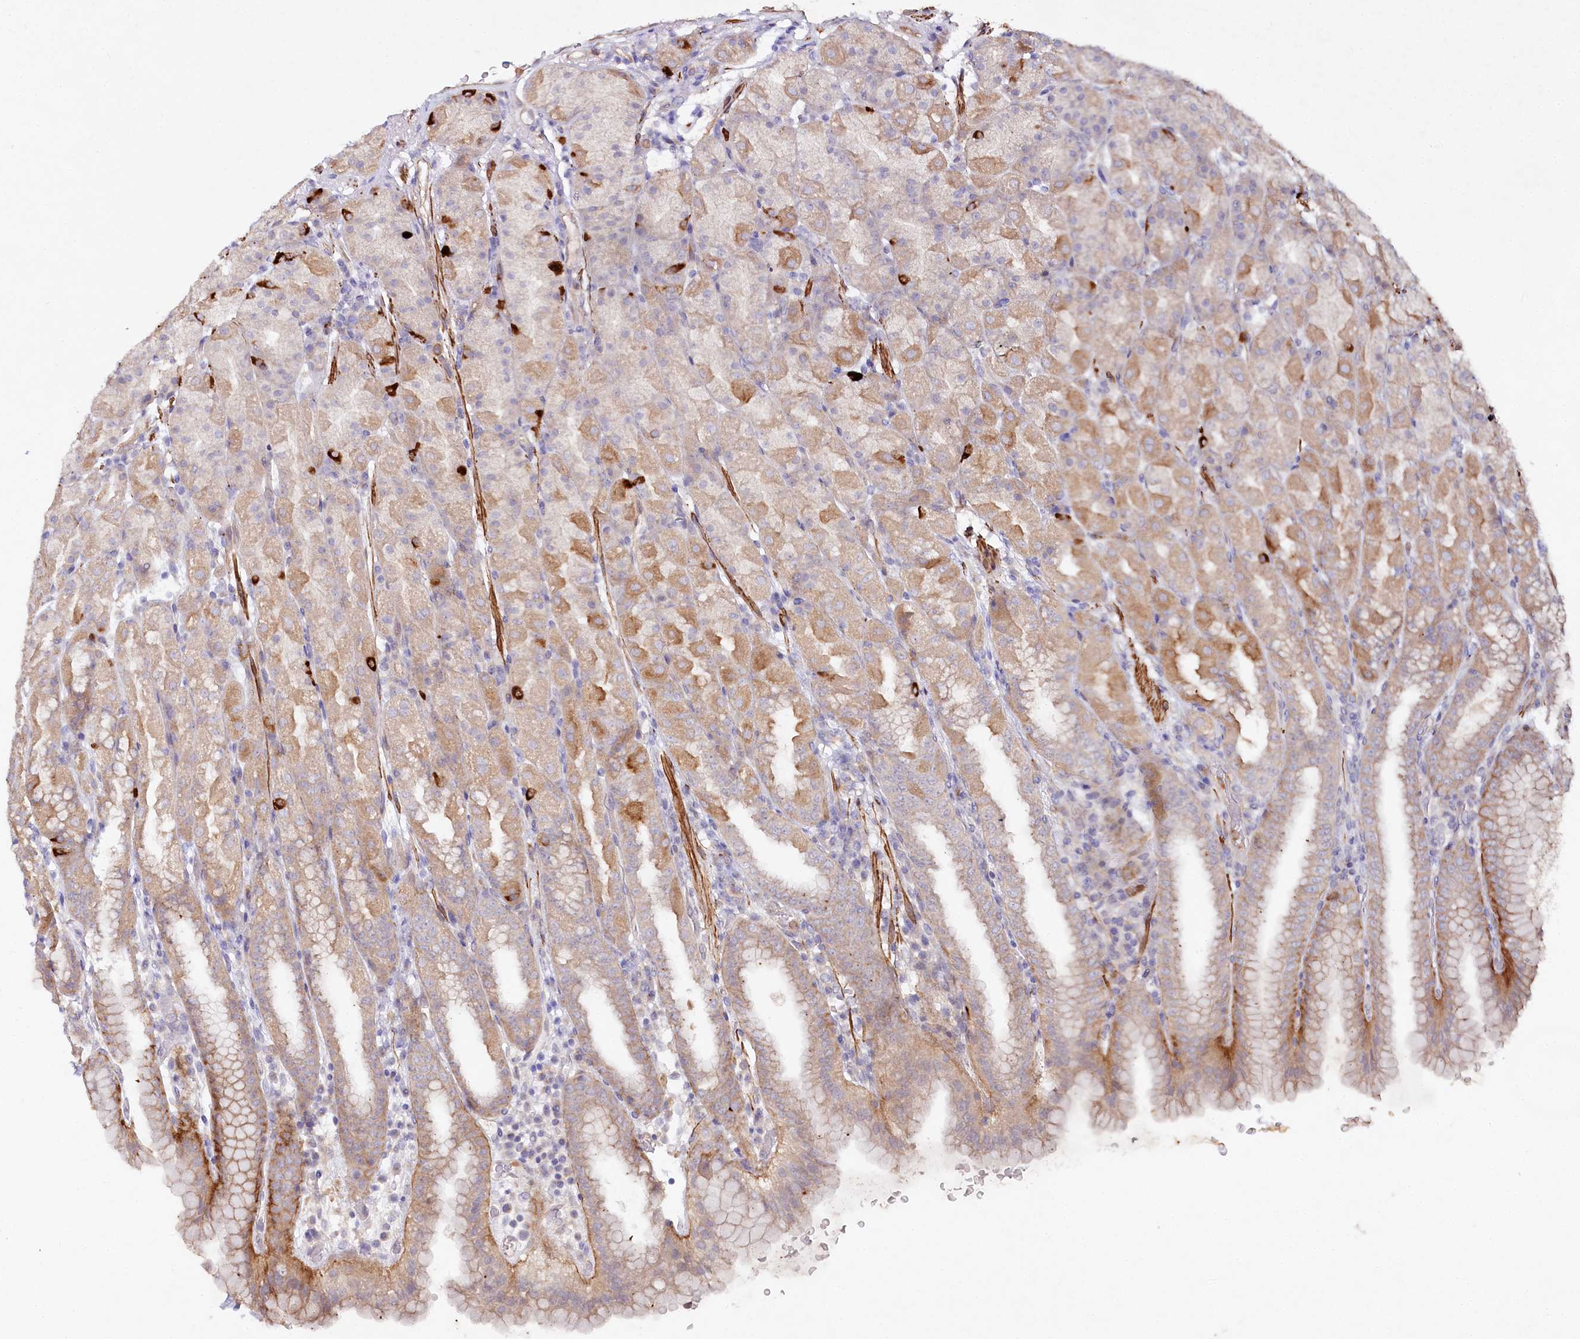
{"staining": {"intensity": "moderate", "quantity": "25%-75%", "location": "cytoplasmic/membranous"}, "tissue": "stomach", "cell_type": "Glandular cells", "image_type": "normal", "snomed": [{"axis": "morphology", "description": "Normal tissue, NOS"}, {"axis": "topography", "description": "Stomach, upper"}], "caption": "Glandular cells exhibit medium levels of moderate cytoplasmic/membranous expression in approximately 25%-75% of cells in unremarkable human stomach. (DAB (3,3'-diaminobenzidine) IHC with brightfield microscopy, high magnification).", "gene": "ALDH3B1", "patient": {"sex": "male", "age": 68}}